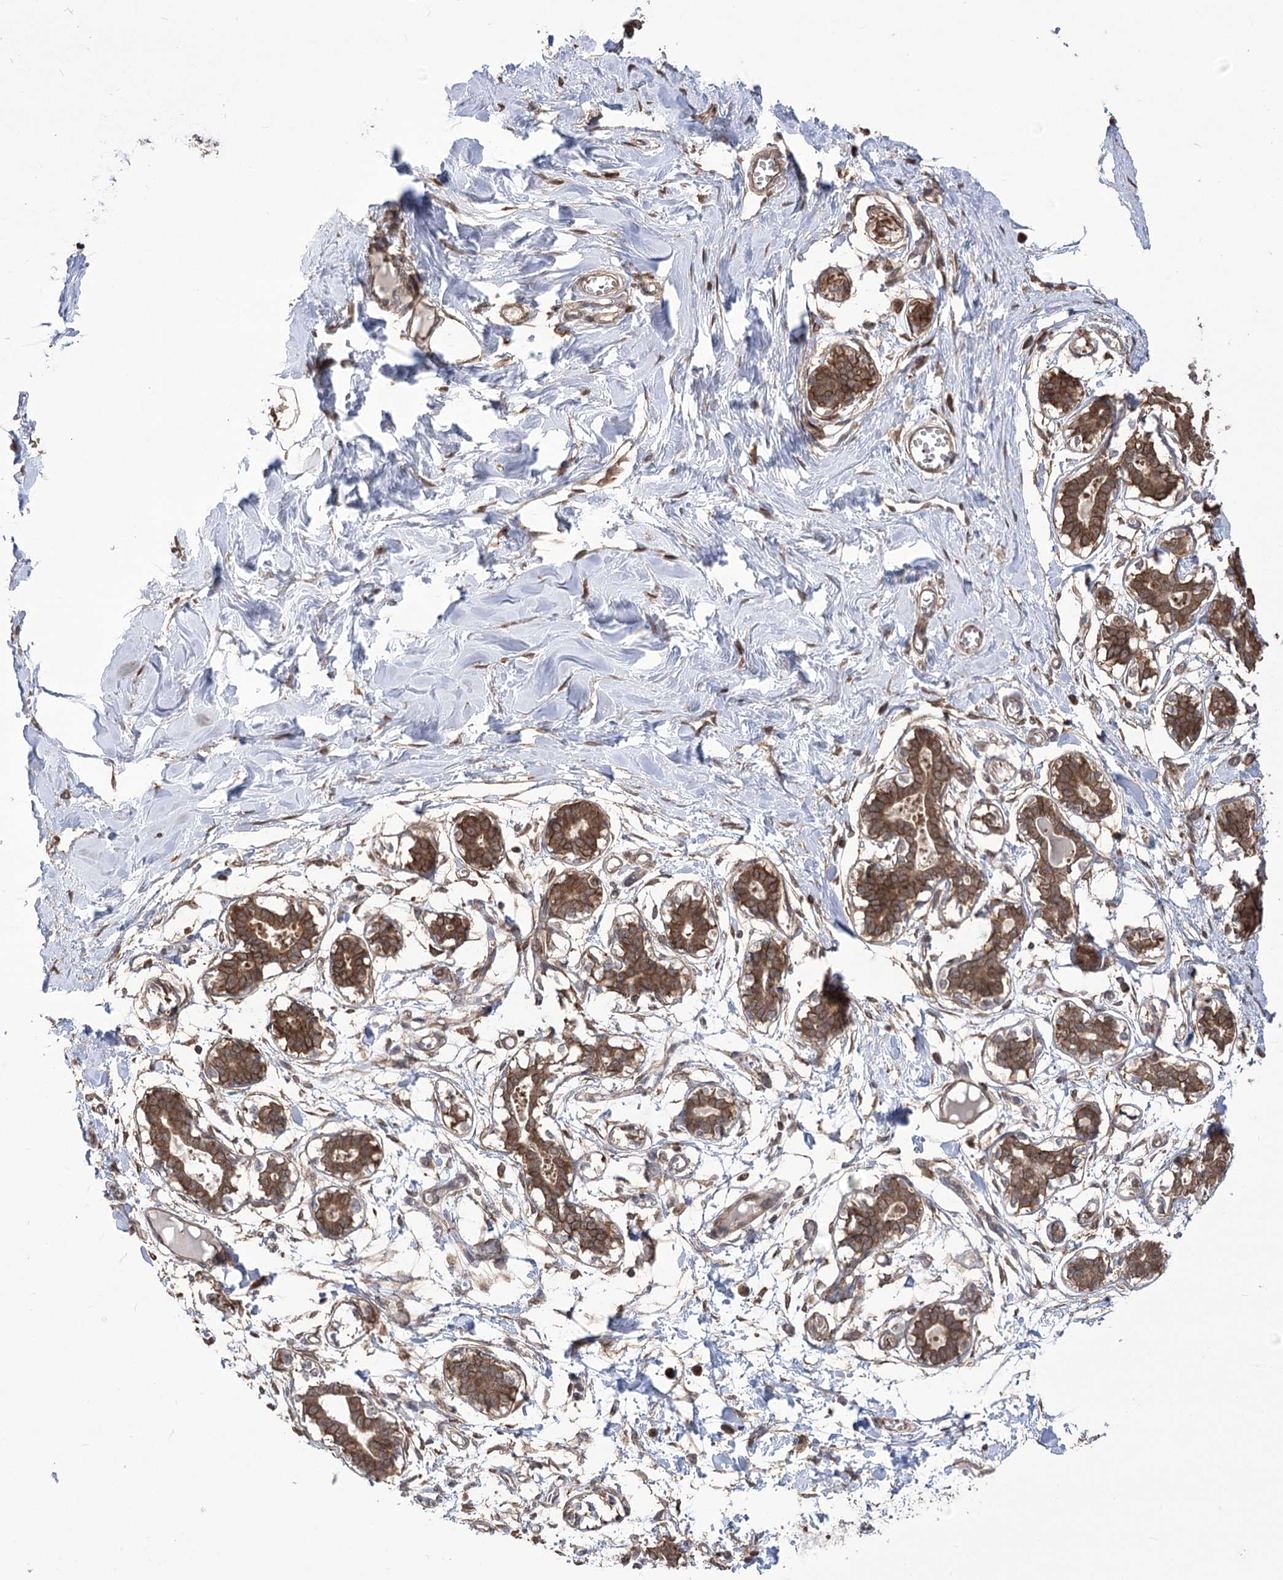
{"staining": {"intensity": "weak", "quantity": ">75%", "location": "cytoplasmic/membranous"}, "tissue": "breast", "cell_type": "Adipocytes", "image_type": "normal", "snomed": [{"axis": "morphology", "description": "Normal tissue, NOS"}, {"axis": "topography", "description": "Breast"}], "caption": "There is low levels of weak cytoplasmic/membranous expression in adipocytes of normal breast, as demonstrated by immunohistochemical staining (brown color).", "gene": "XYLB", "patient": {"sex": "female", "age": 27}}